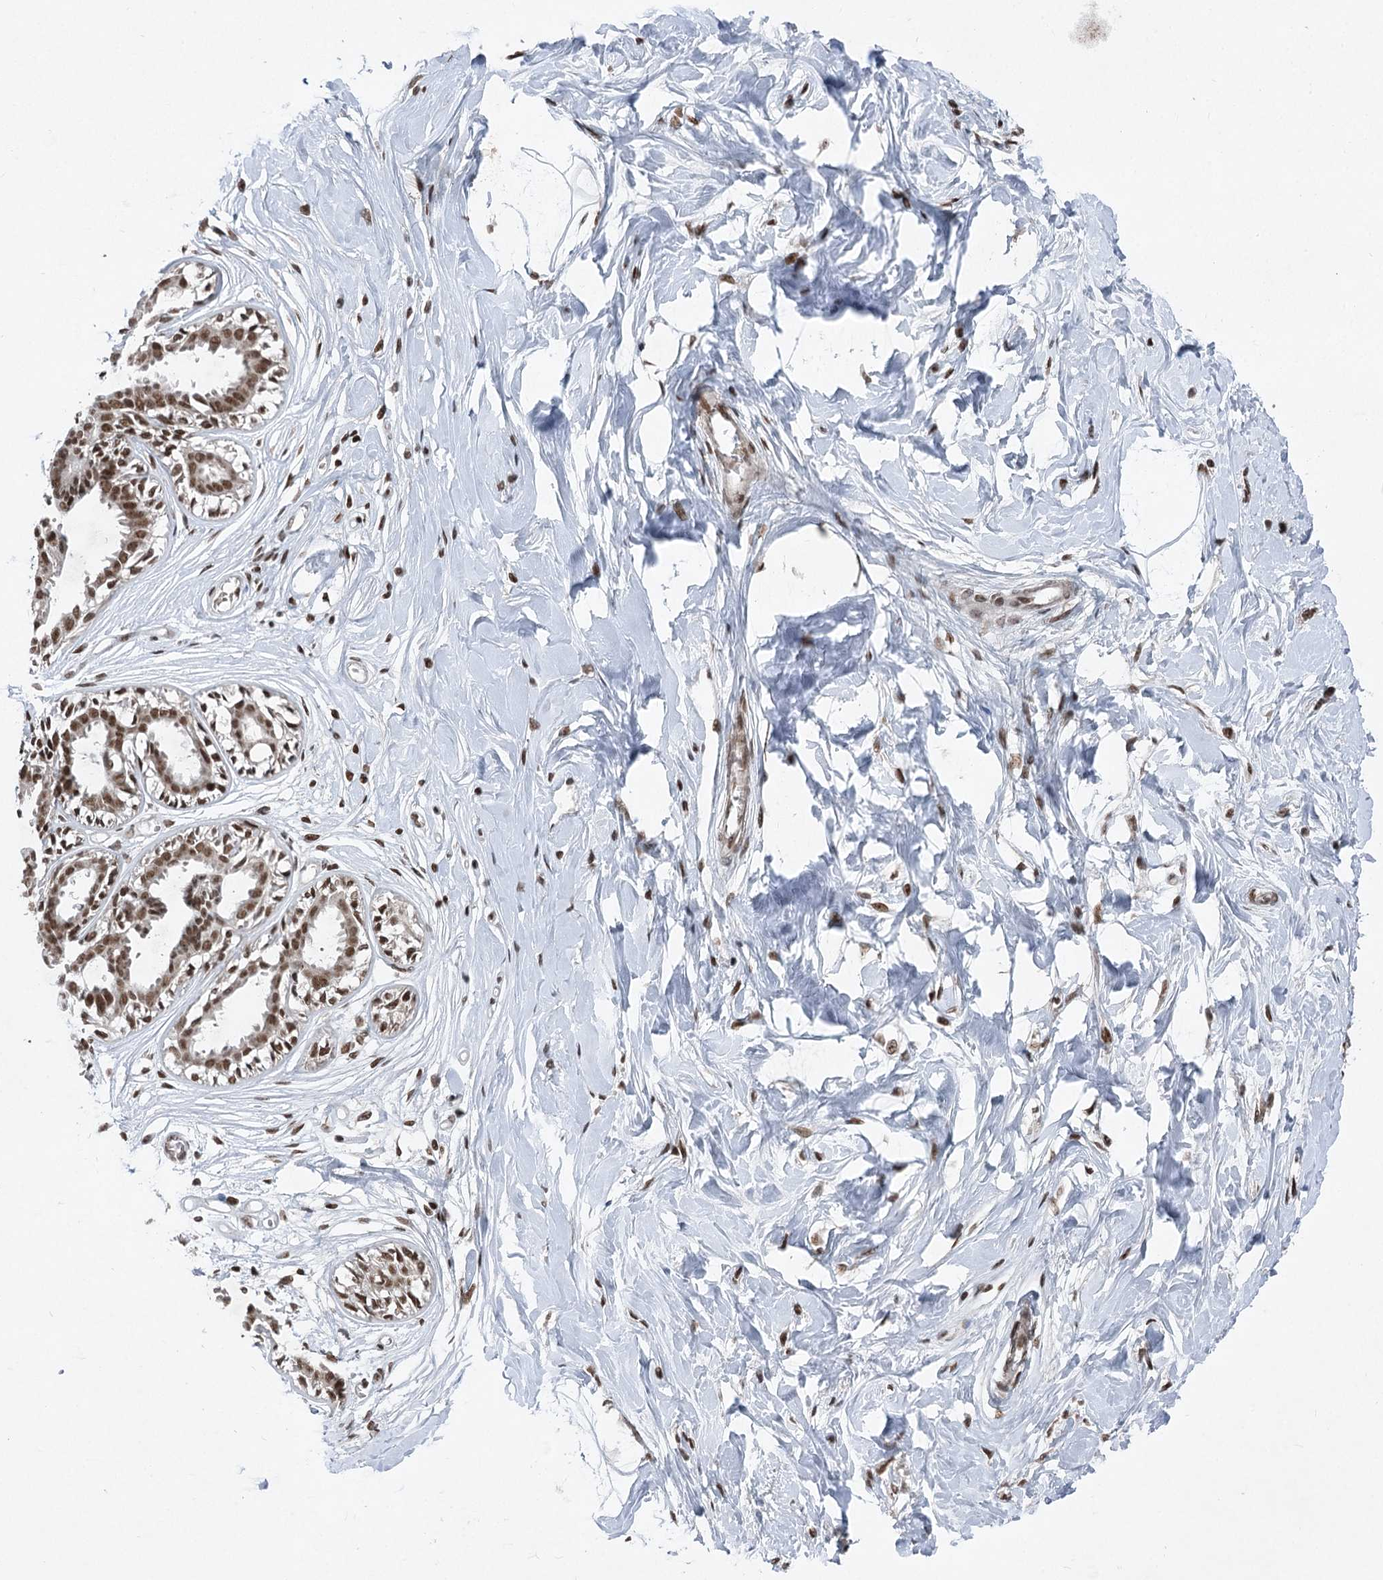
{"staining": {"intensity": "strong", "quantity": "25%-75%", "location": "nuclear"}, "tissue": "breast", "cell_type": "Adipocytes", "image_type": "normal", "snomed": [{"axis": "morphology", "description": "Normal tissue, NOS"}, {"axis": "topography", "description": "Breast"}], "caption": "Protein analysis of normal breast shows strong nuclear positivity in approximately 25%-75% of adipocytes.", "gene": "CGGBP1", "patient": {"sex": "female", "age": 45}}